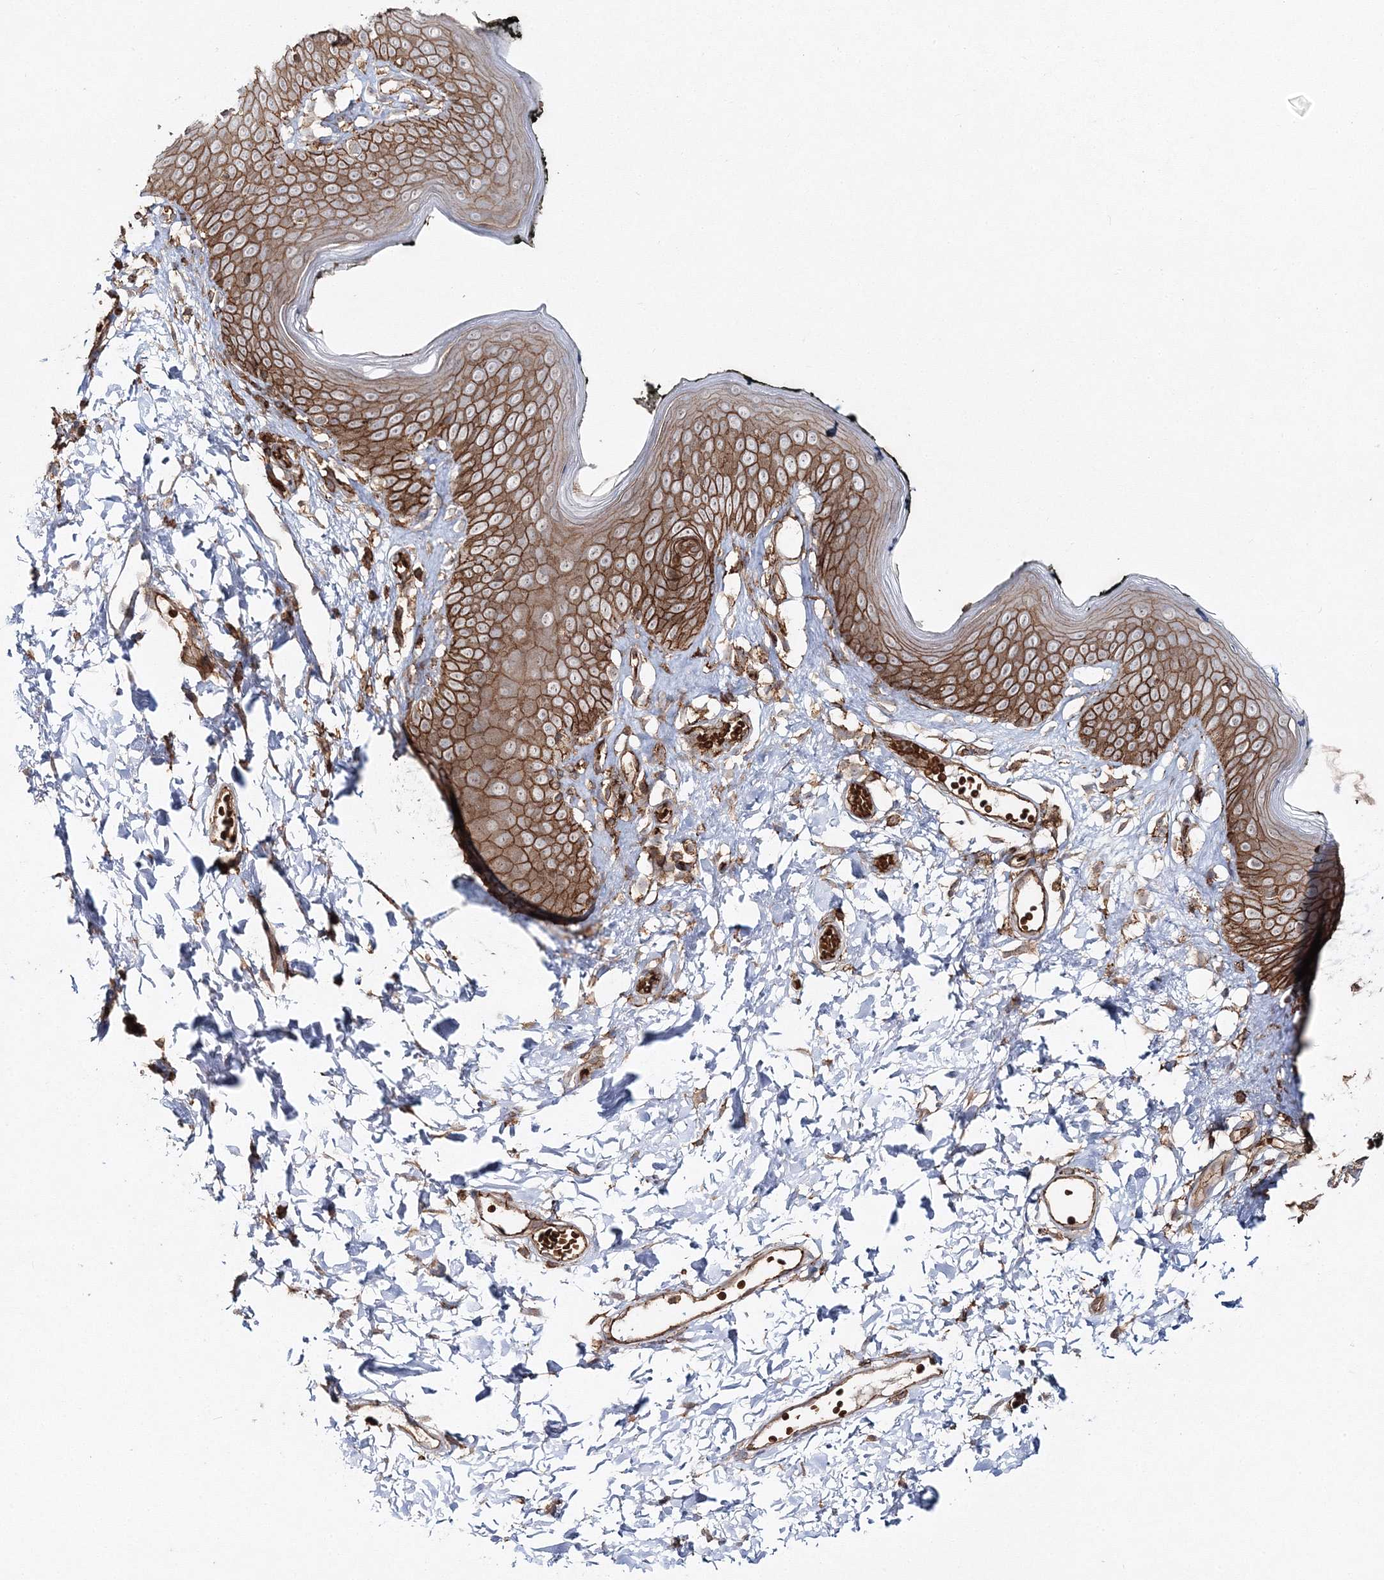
{"staining": {"intensity": "moderate", "quantity": ">75%", "location": "cytoplasmic/membranous"}, "tissue": "skin", "cell_type": "Epidermal cells", "image_type": "normal", "snomed": [{"axis": "morphology", "description": "Normal tissue, NOS"}, {"axis": "morphology", "description": "Inflammation, NOS"}, {"axis": "topography", "description": "Vulva"}], "caption": "Immunohistochemistry (IHC) of benign skin displays medium levels of moderate cytoplasmic/membranous staining in about >75% of epidermal cells. The staining was performed using DAB (3,3'-diaminobenzidine), with brown indicating positive protein expression. Nuclei are stained blue with hematoxylin.", "gene": "PCBD2", "patient": {"sex": "female", "age": 84}}